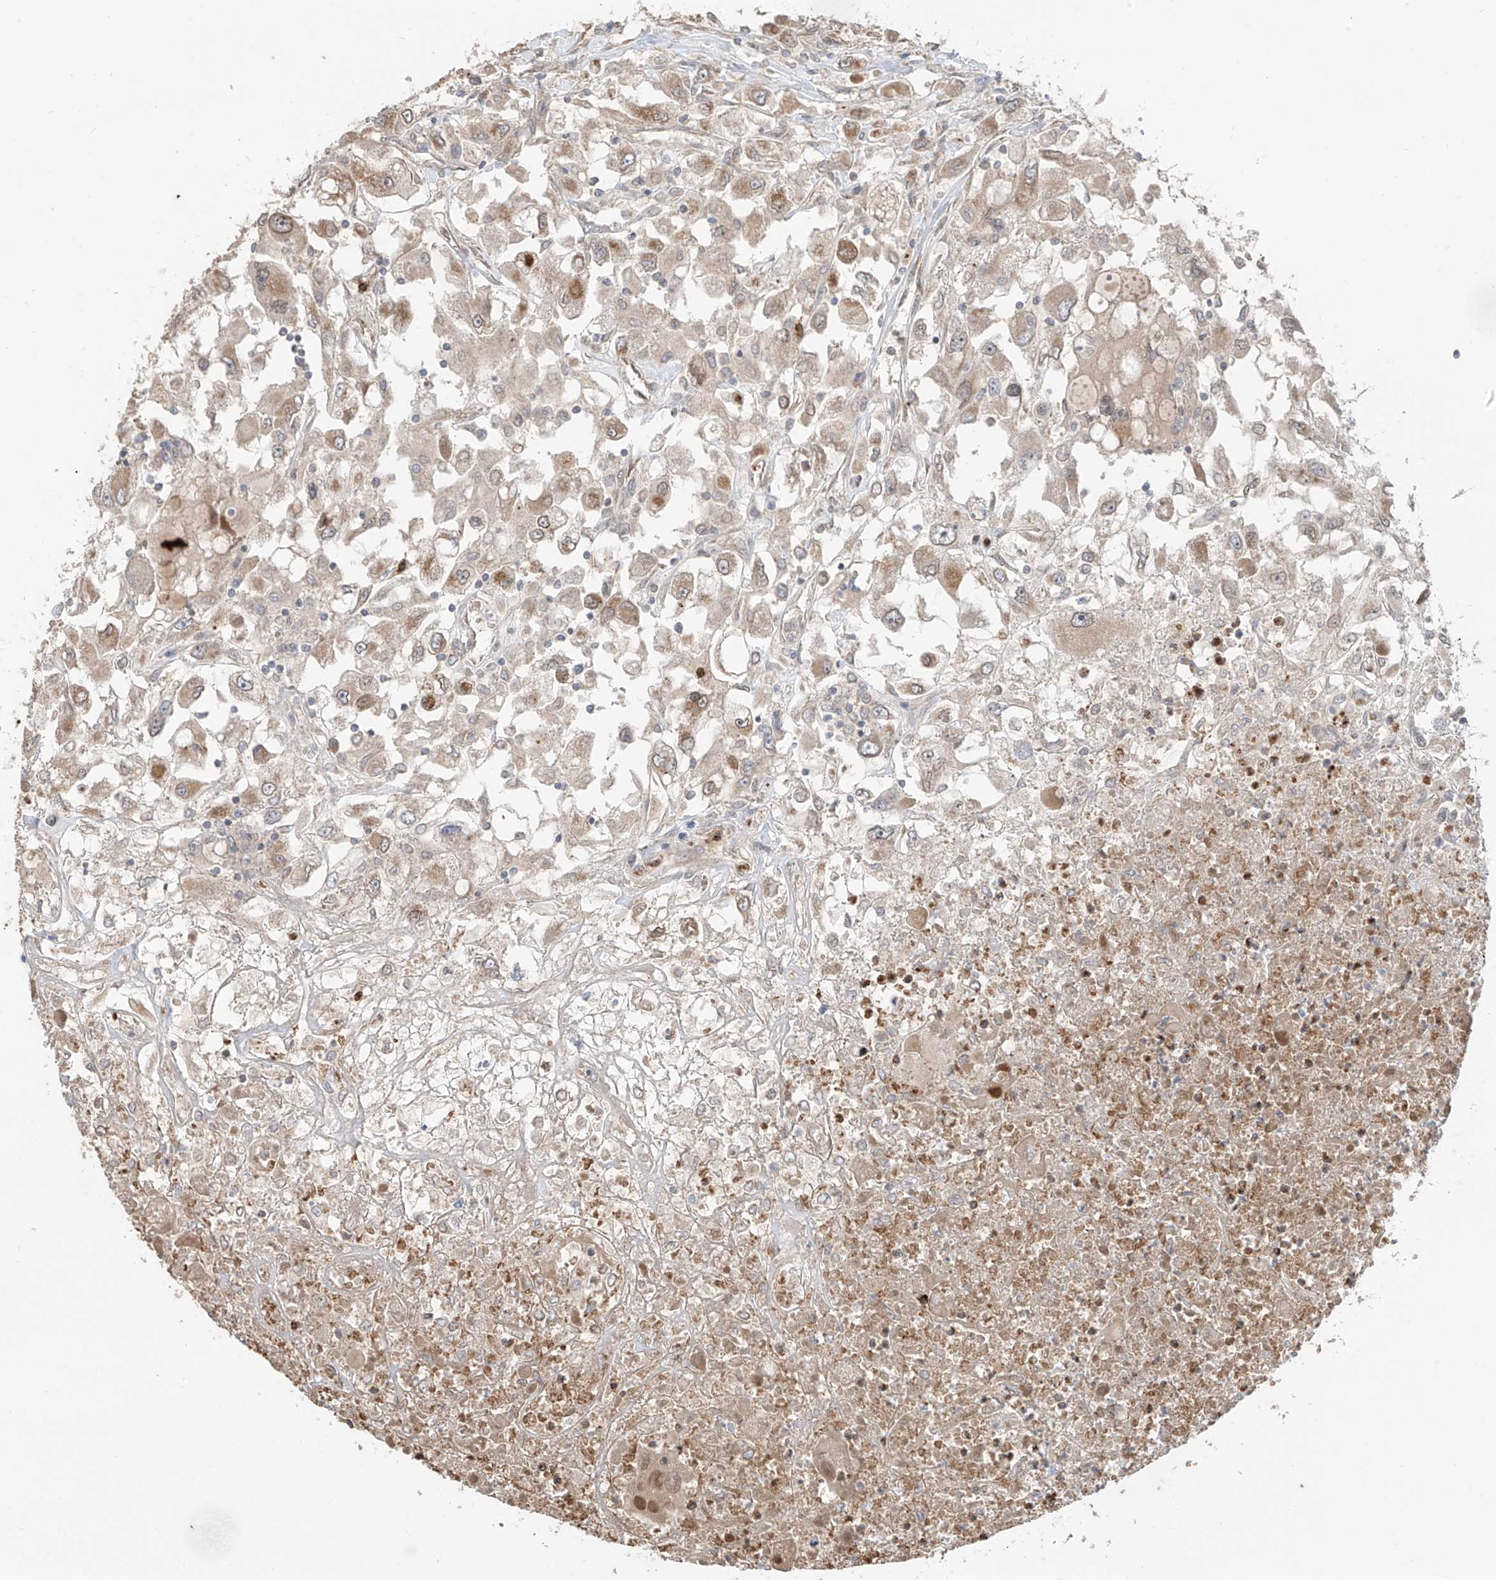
{"staining": {"intensity": "moderate", "quantity": "25%-75%", "location": "cytoplasmic/membranous"}, "tissue": "renal cancer", "cell_type": "Tumor cells", "image_type": "cancer", "snomed": [{"axis": "morphology", "description": "Adenocarcinoma, NOS"}, {"axis": "topography", "description": "Kidney"}], "caption": "Protein staining reveals moderate cytoplasmic/membranous positivity in about 25%-75% of tumor cells in adenocarcinoma (renal).", "gene": "AHCTF1", "patient": {"sex": "female", "age": 52}}